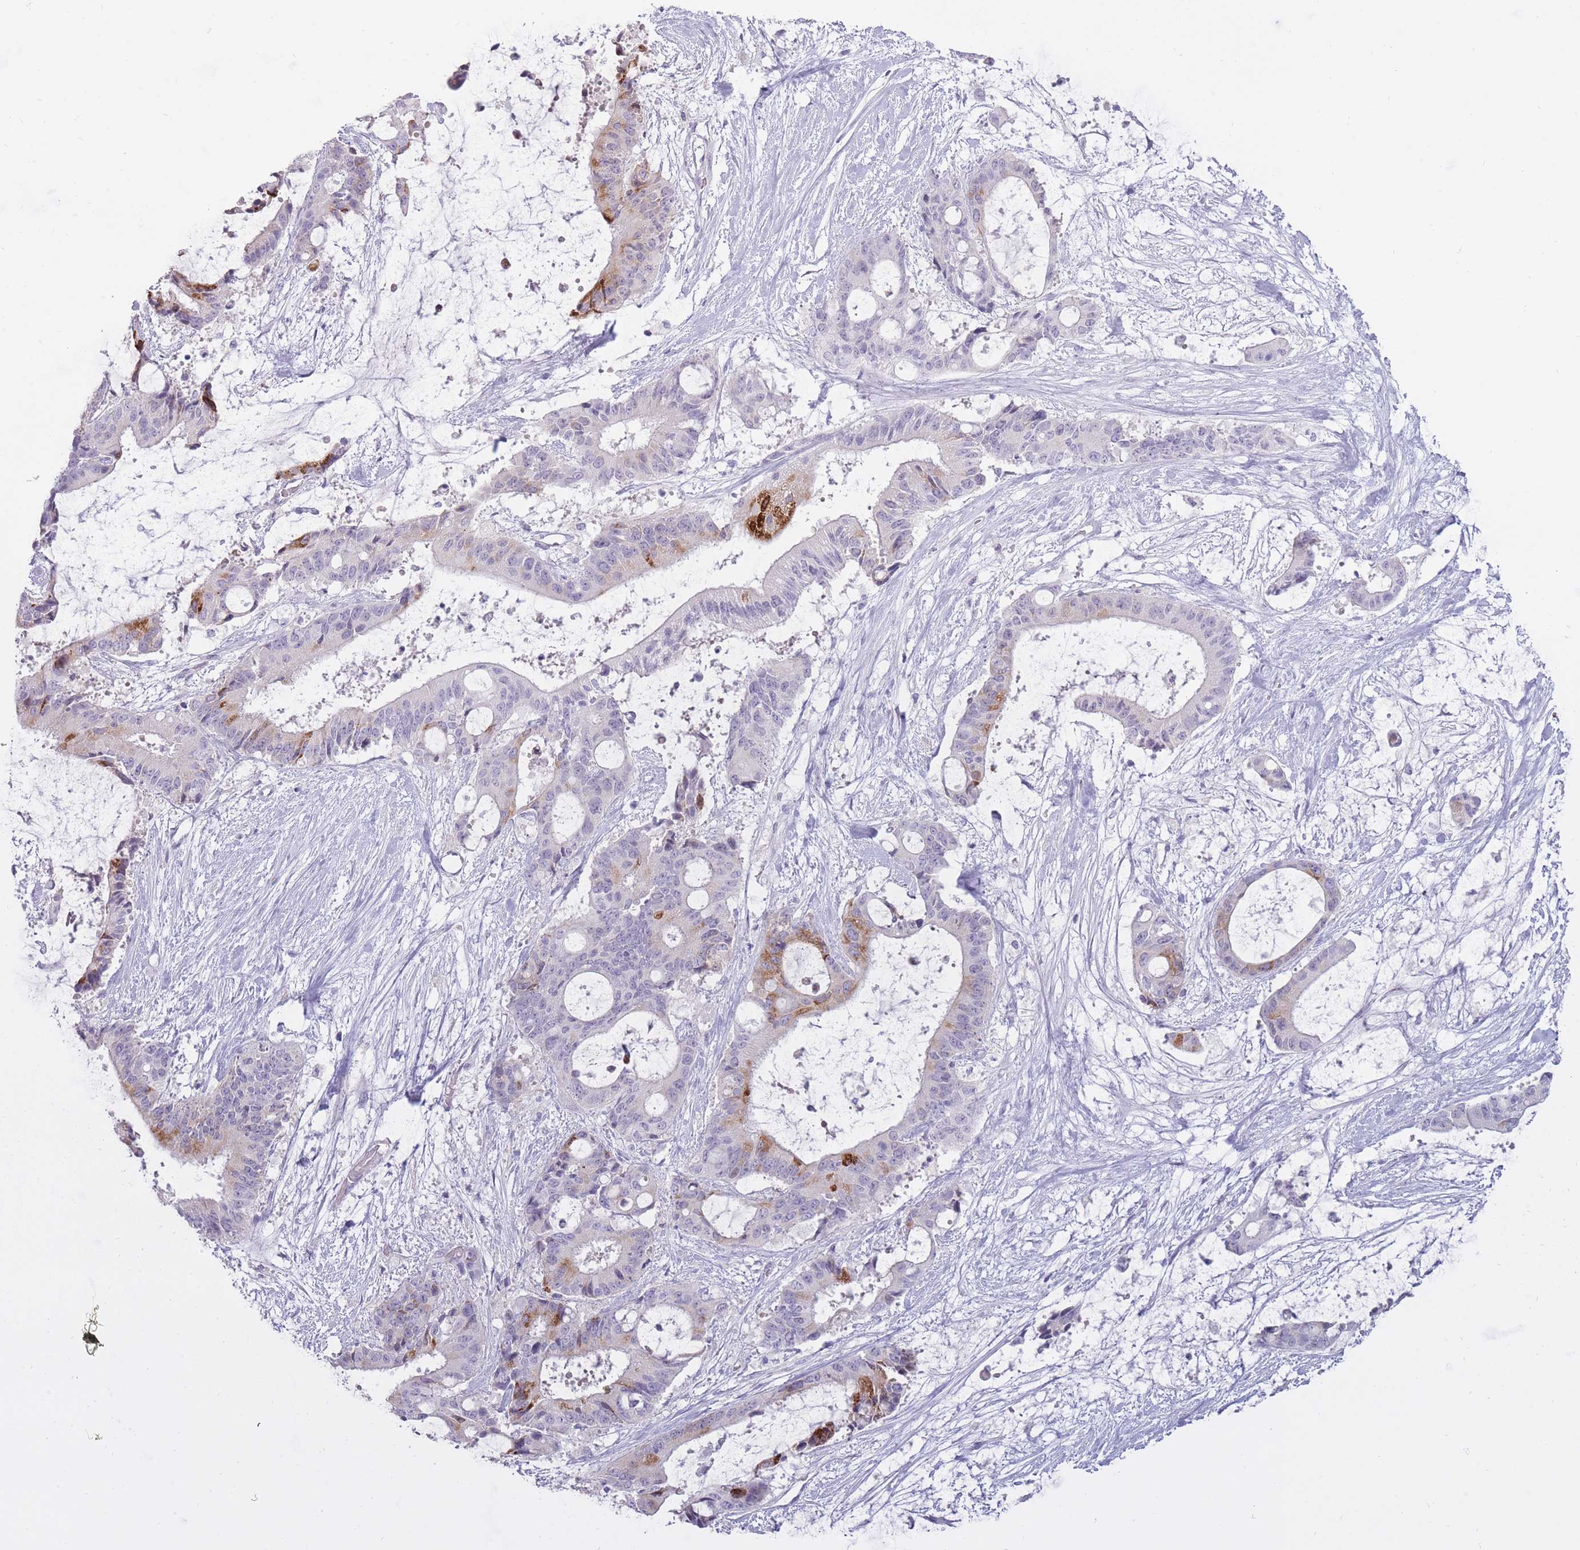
{"staining": {"intensity": "strong", "quantity": "<25%", "location": "cytoplasmic/membranous"}, "tissue": "liver cancer", "cell_type": "Tumor cells", "image_type": "cancer", "snomed": [{"axis": "morphology", "description": "Normal tissue, NOS"}, {"axis": "morphology", "description": "Cholangiocarcinoma"}, {"axis": "topography", "description": "Liver"}, {"axis": "topography", "description": "Peripheral nerve tissue"}], "caption": "Liver cholangiocarcinoma tissue shows strong cytoplasmic/membranous staining in about <25% of tumor cells, visualized by immunohistochemistry.", "gene": "BDKRB2", "patient": {"sex": "female", "age": 73}}